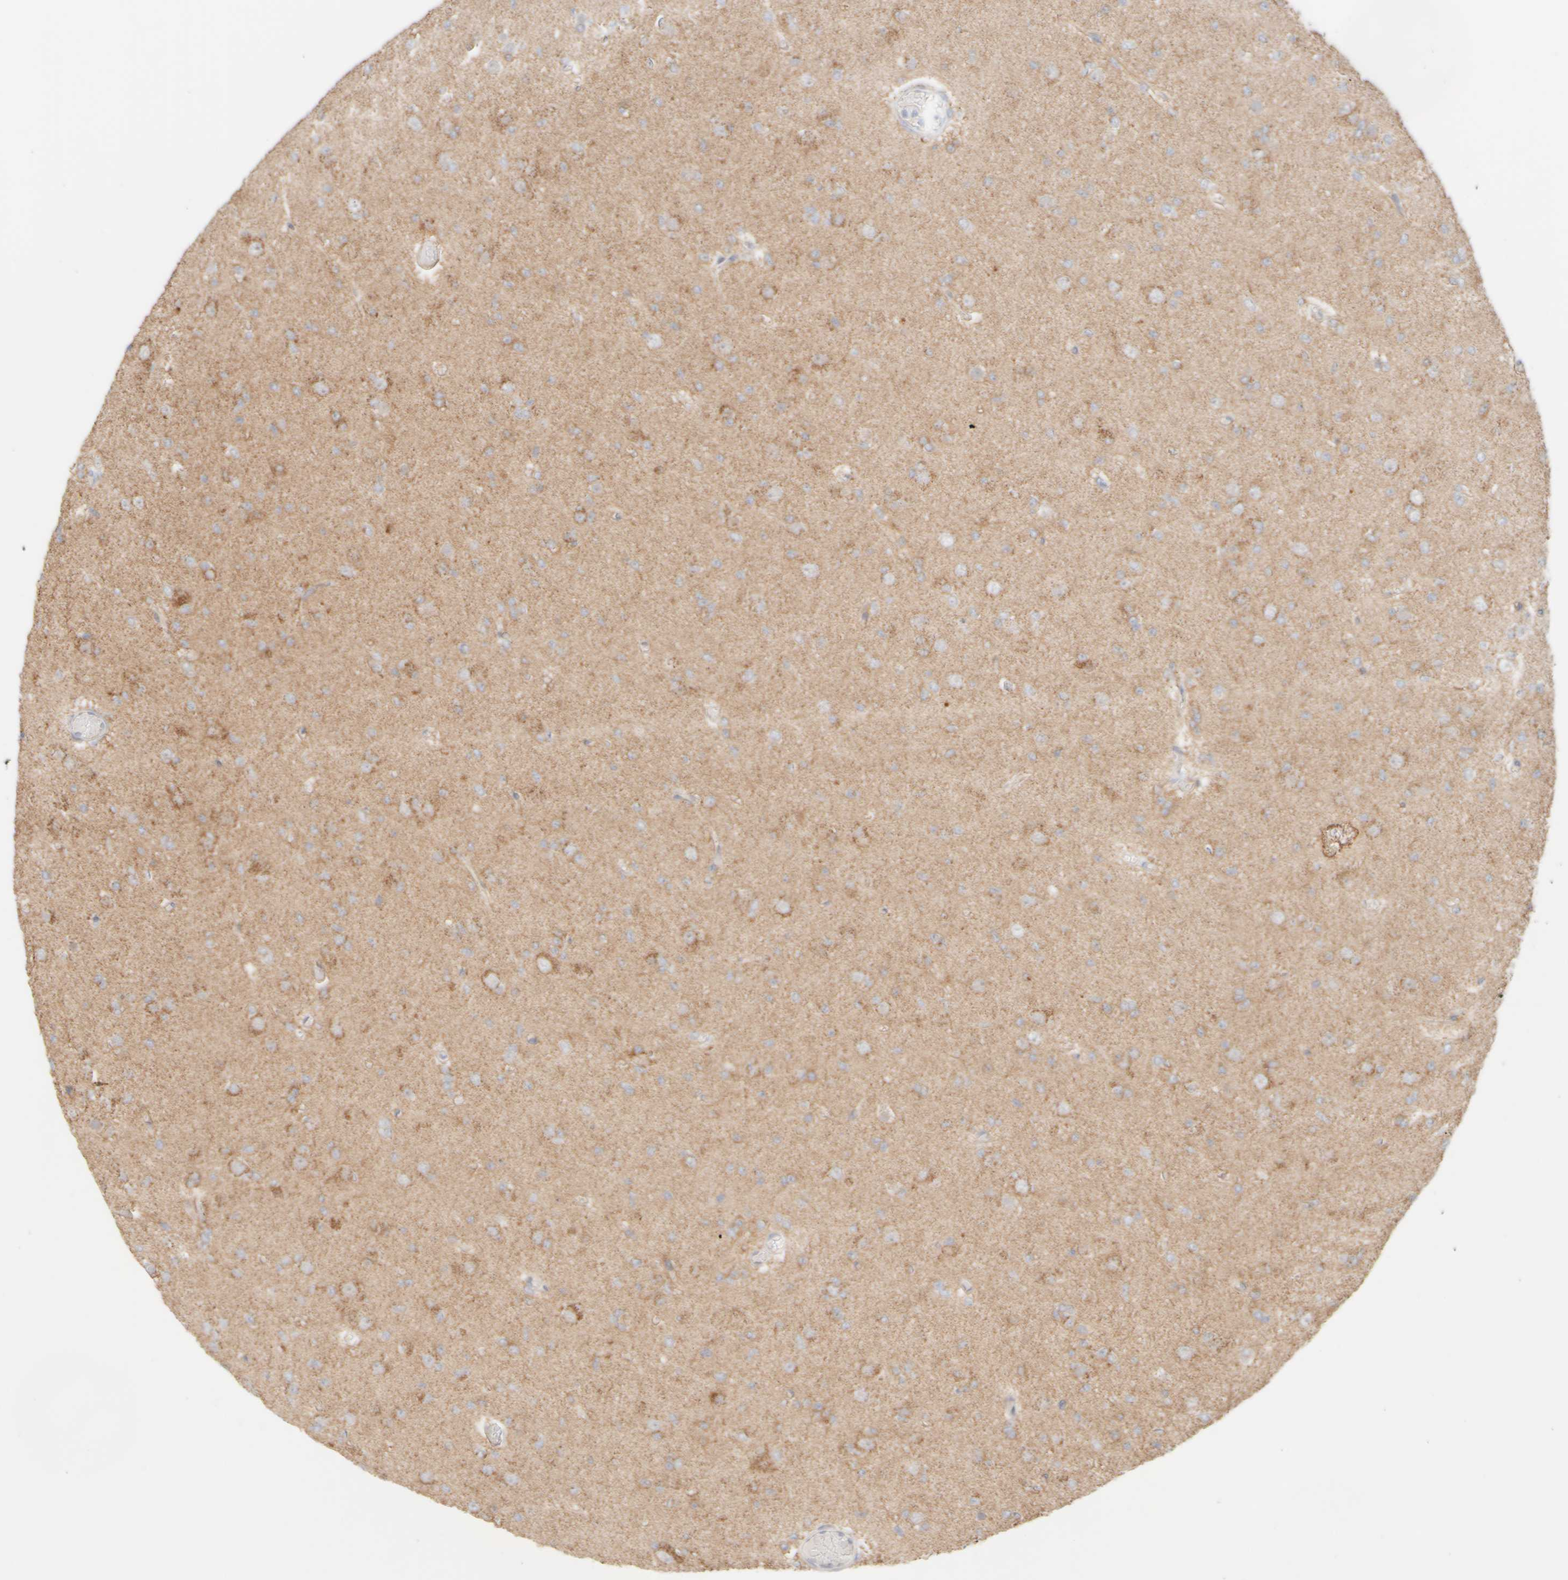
{"staining": {"intensity": "moderate", "quantity": ">75%", "location": "cytoplasmic/membranous"}, "tissue": "glioma", "cell_type": "Tumor cells", "image_type": "cancer", "snomed": [{"axis": "morphology", "description": "Glioma, malignant, Low grade"}, {"axis": "topography", "description": "Brain"}], "caption": "Immunohistochemistry (IHC) photomicrograph of neoplastic tissue: malignant glioma (low-grade) stained using immunohistochemistry exhibits medium levels of moderate protein expression localized specifically in the cytoplasmic/membranous of tumor cells, appearing as a cytoplasmic/membranous brown color.", "gene": "PPM1K", "patient": {"sex": "female", "age": 22}}